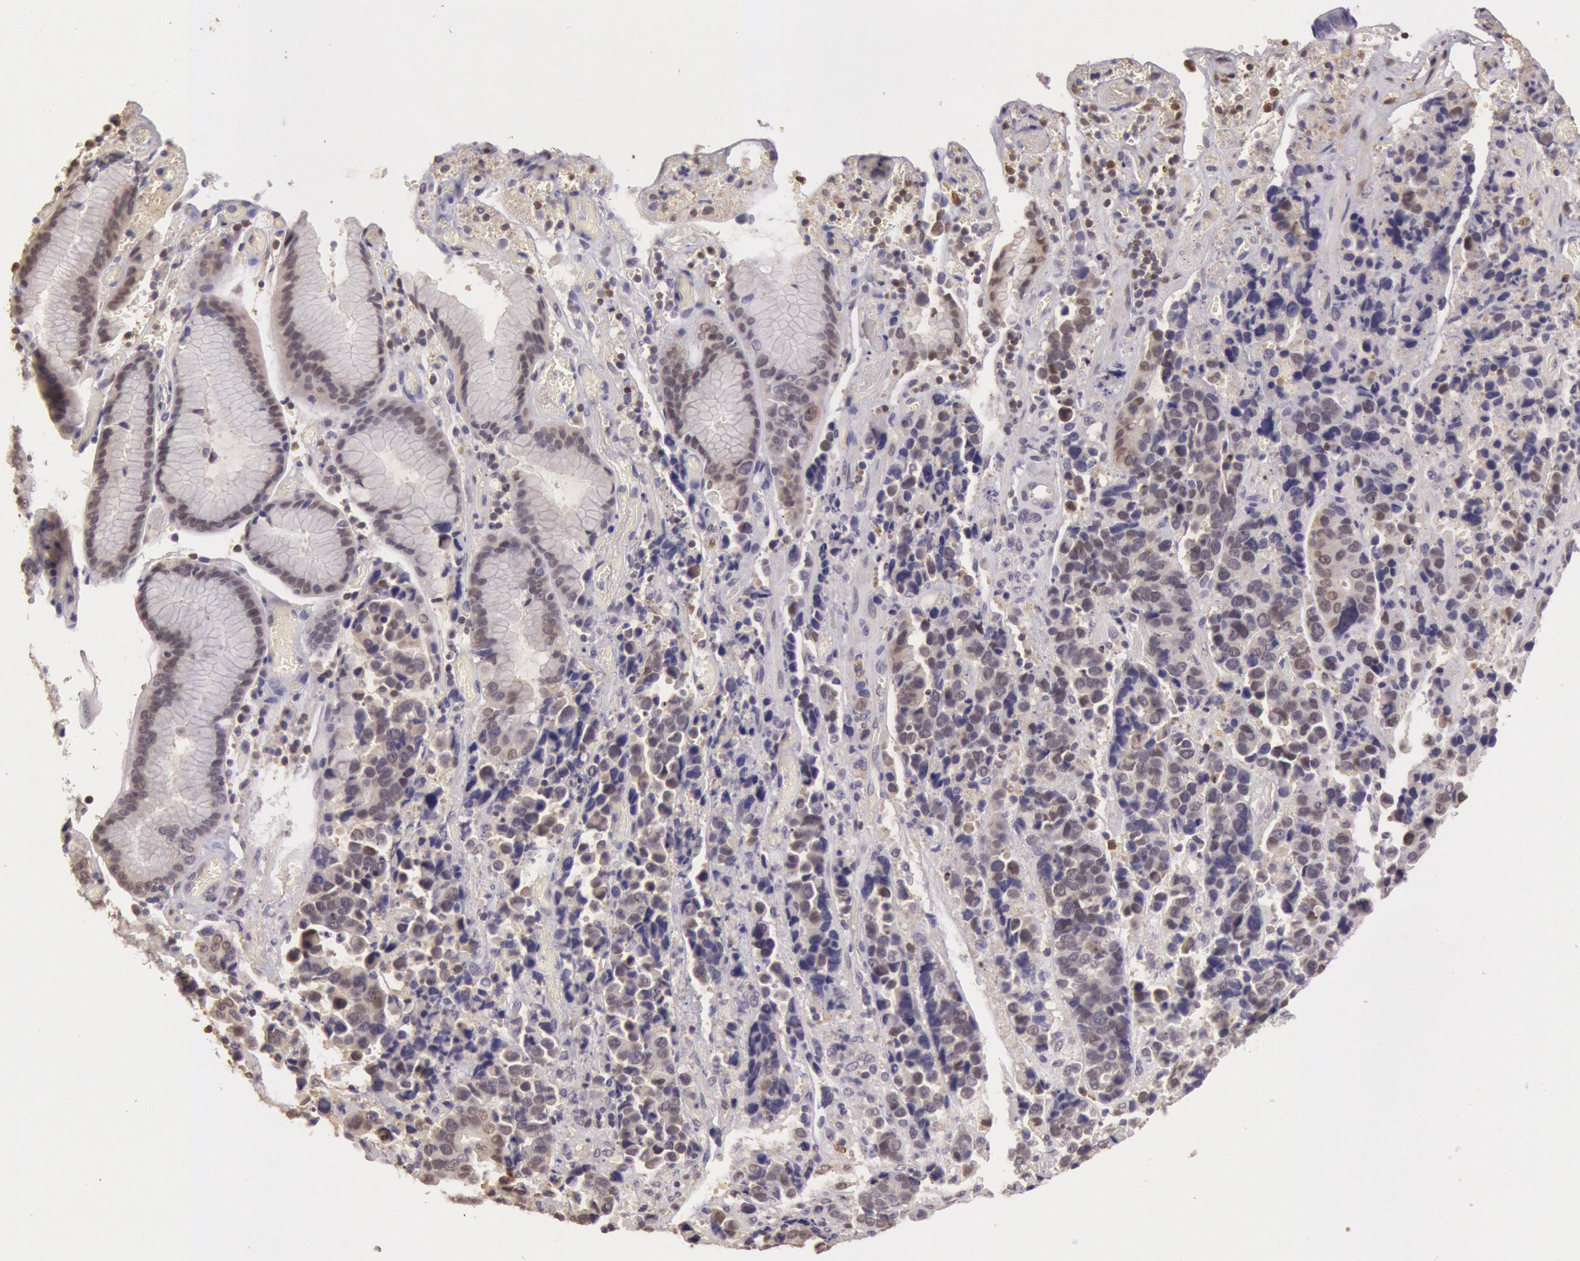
{"staining": {"intensity": "weak", "quantity": "25%-75%", "location": "nuclear"}, "tissue": "stomach cancer", "cell_type": "Tumor cells", "image_type": "cancer", "snomed": [{"axis": "morphology", "description": "Adenocarcinoma, NOS"}, {"axis": "topography", "description": "Stomach, upper"}], "caption": "A brown stain labels weak nuclear expression of a protein in adenocarcinoma (stomach) tumor cells.", "gene": "SOD1", "patient": {"sex": "male", "age": 71}}